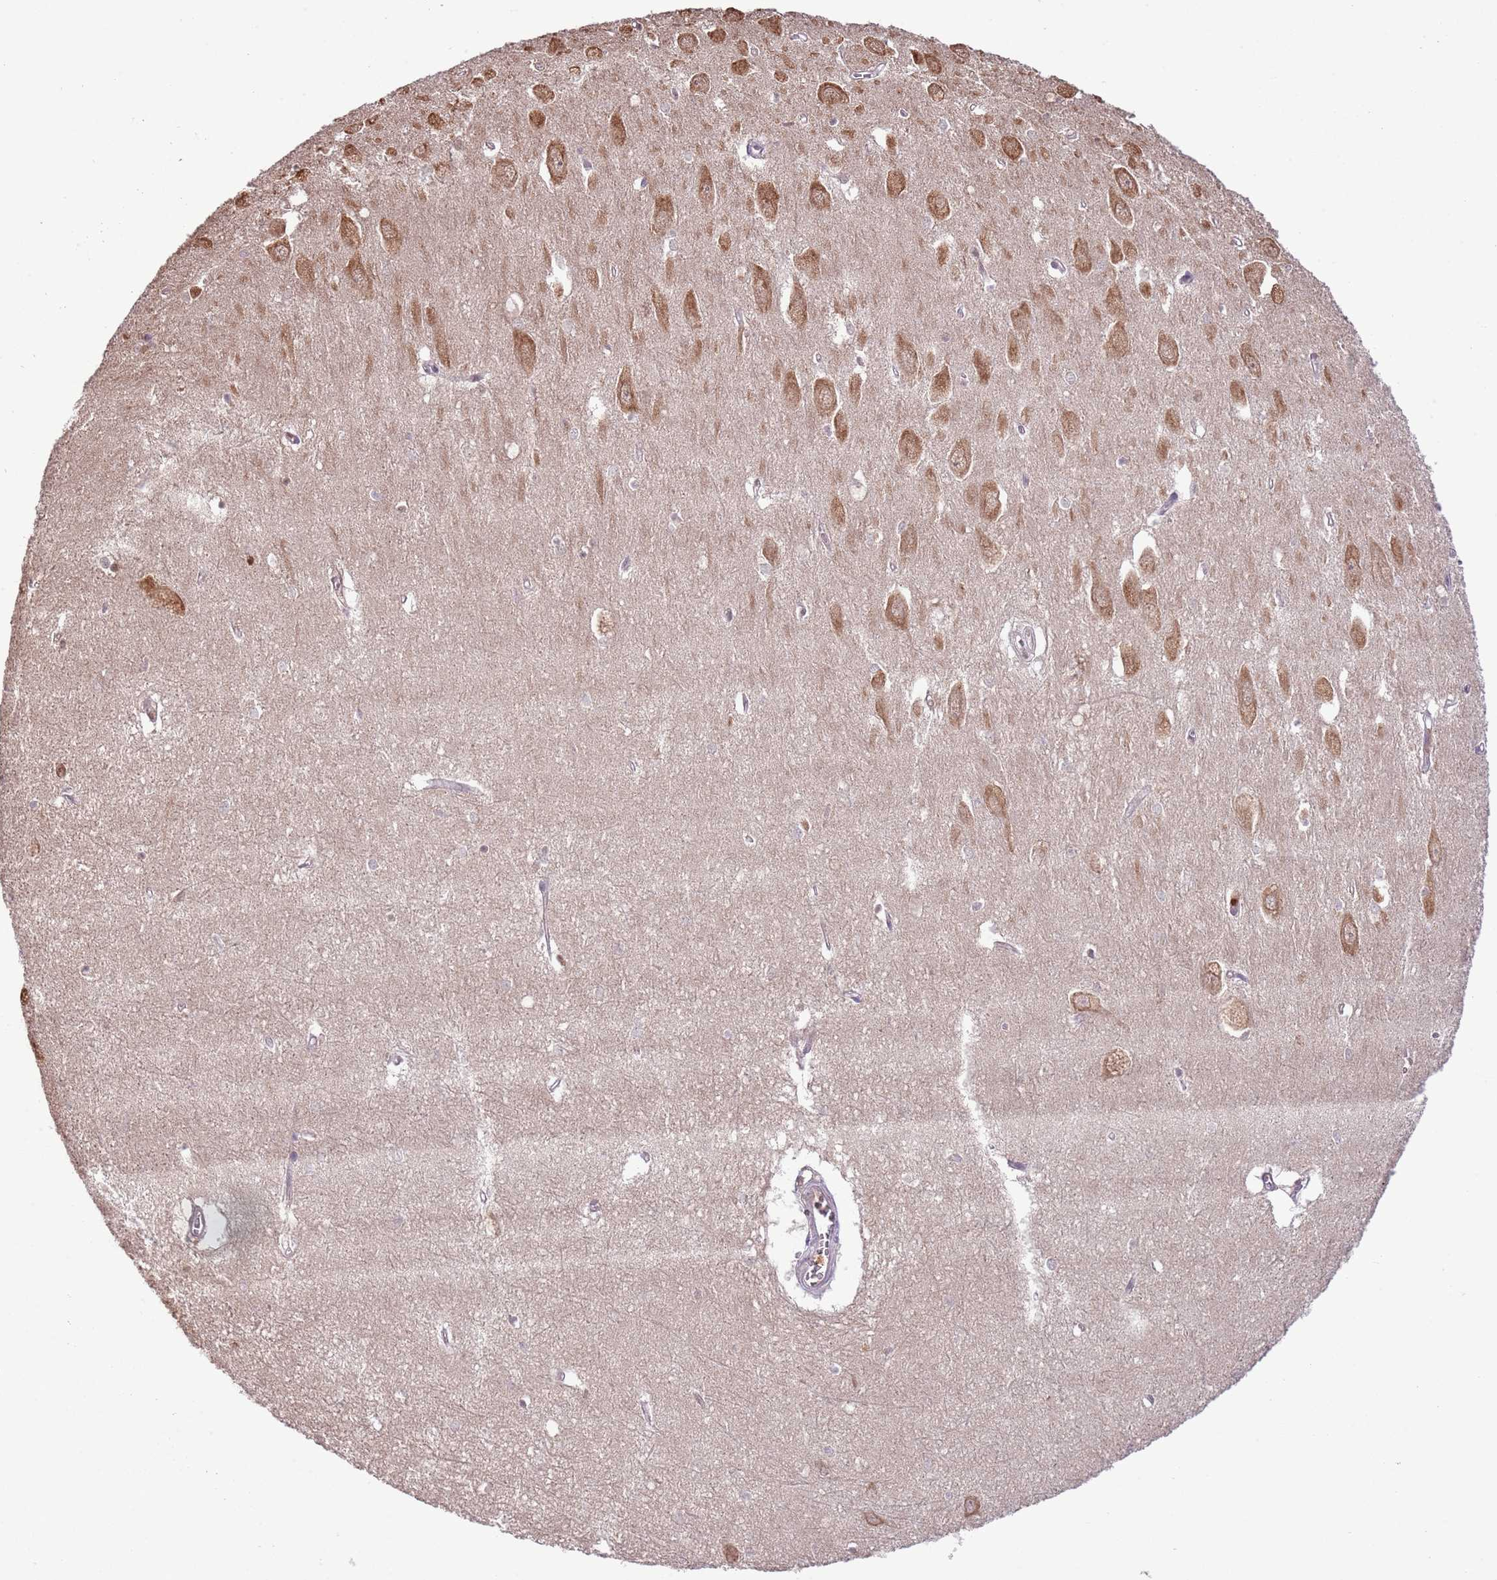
{"staining": {"intensity": "moderate", "quantity": "<25%", "location": "nuclear"}, "tissue": "hippocampus", "cell_type": "Glial cells", "image_type": "normal", "snomed": [{"axis": "morphology", "description": "Normal tissue, NOS"}, {"axis": "topography", "description": "Hippocampus"}], "caption": "Immunohistochemistry (DAB (3,3'-diaminobenzidine)) staining of unremarkable human hippocampus displays moderate nuclear protein expression in about <25% of glial cells. The protein is stained brown, and the nuclei are stained in blue (DAB (3,3'-diaminobenzidine) IHC with brightfield microscopy, high magnification).", "gene": "AMIGO1", "patient": {"sex": "female", "age": 64}}